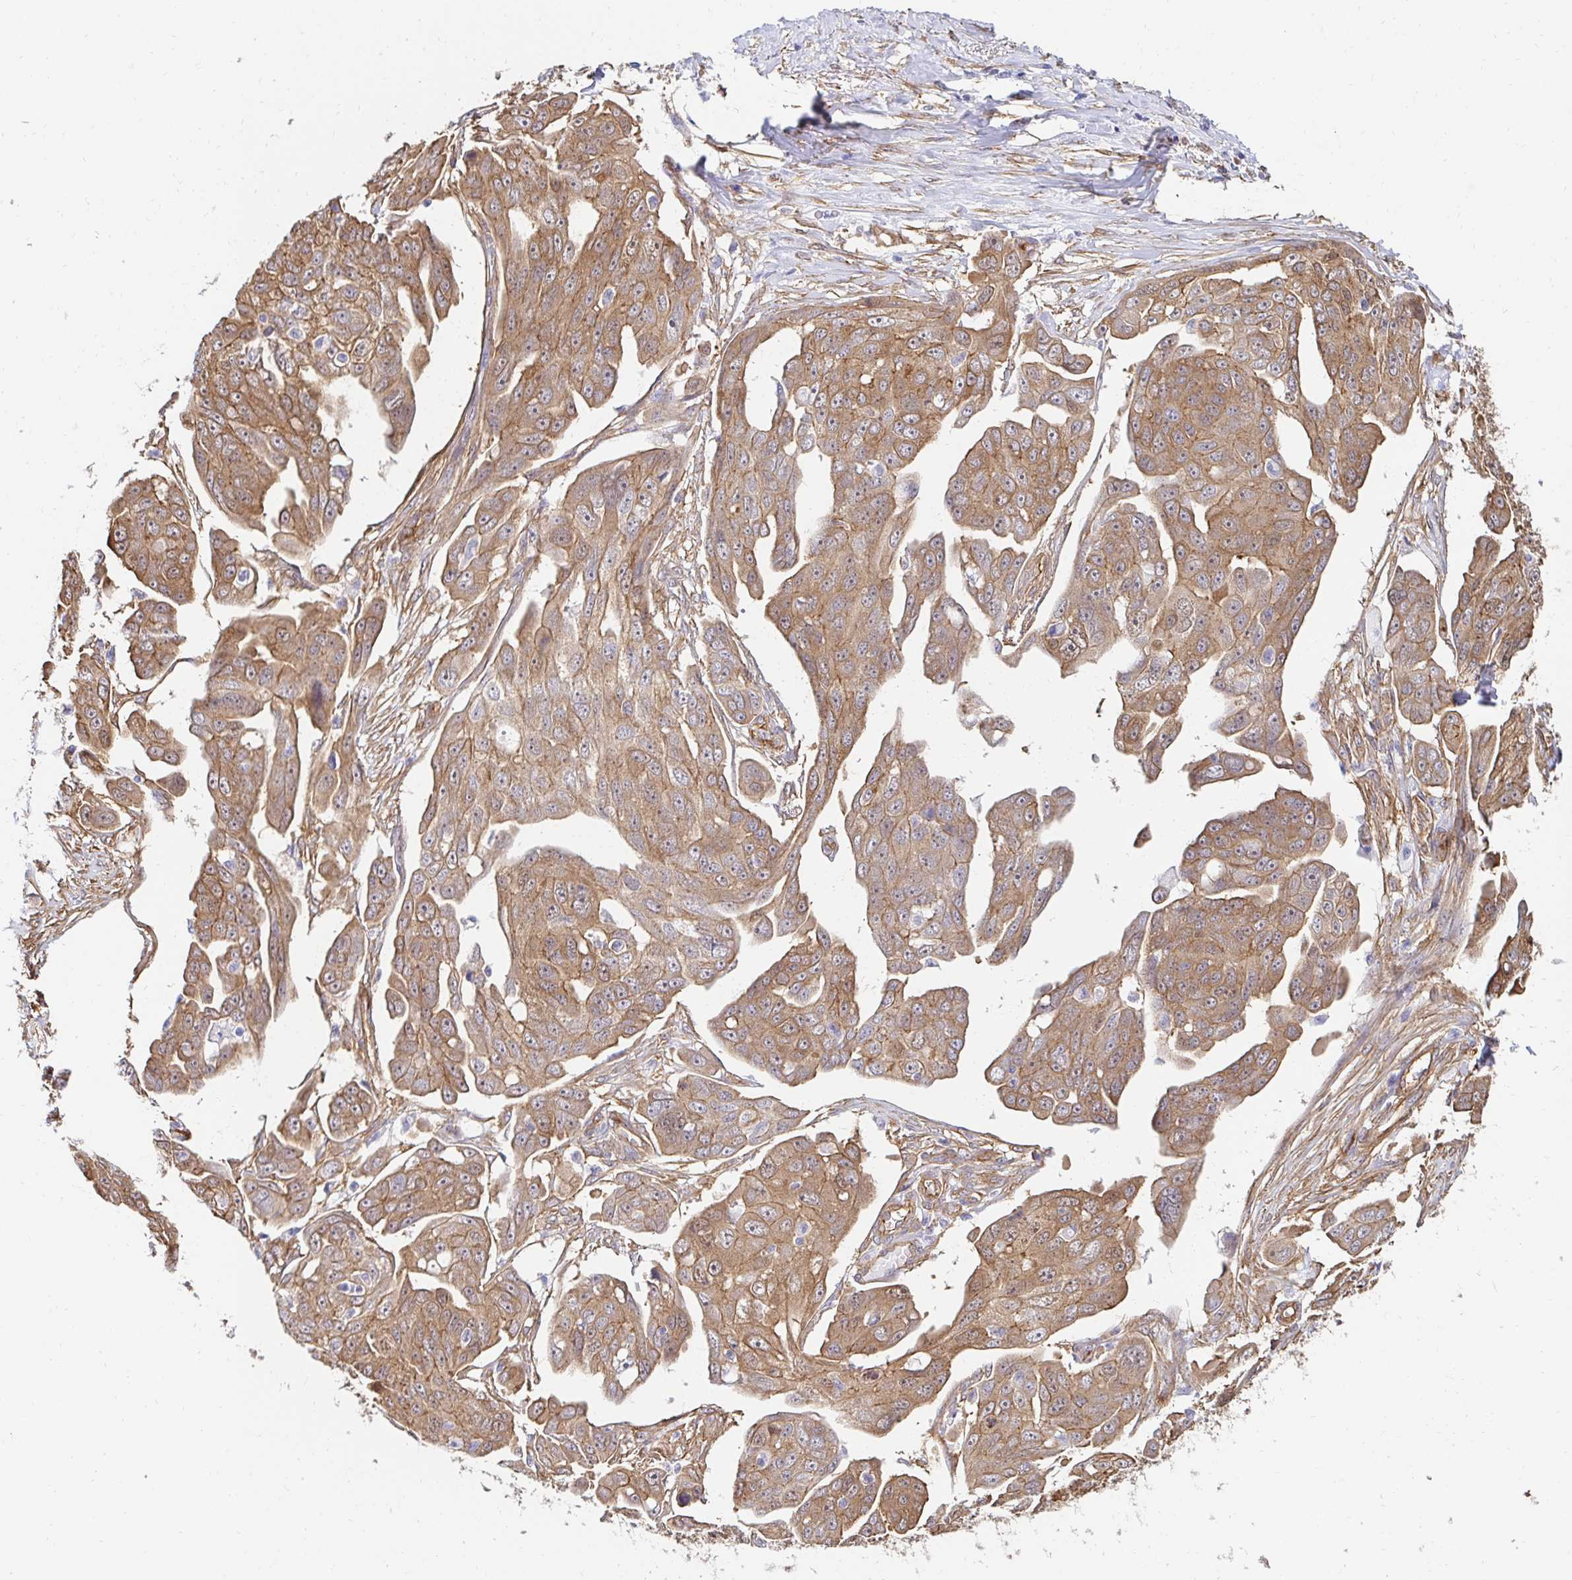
{"staining": {"intensity": "moderate", "quantity": ">75%", "location": "cytoplasmic/membranous"}, "tissue": "ovarian cancer", "cell_type": "Tumor cells", "image_type": "cancer", "snomed": [{"axis": "morphology", "description": "Carcinoma, endometroid"}, {"axis": "topography", "description": "Ovary"}], "caption": "Protein staining exhibits moderate cytoplasmic/membranous staining in about >75% of tumor cells in endometroid carcinoma (ovarian).", "gene": "CTTN", "patient": {"sex": "female", "age": 70}}